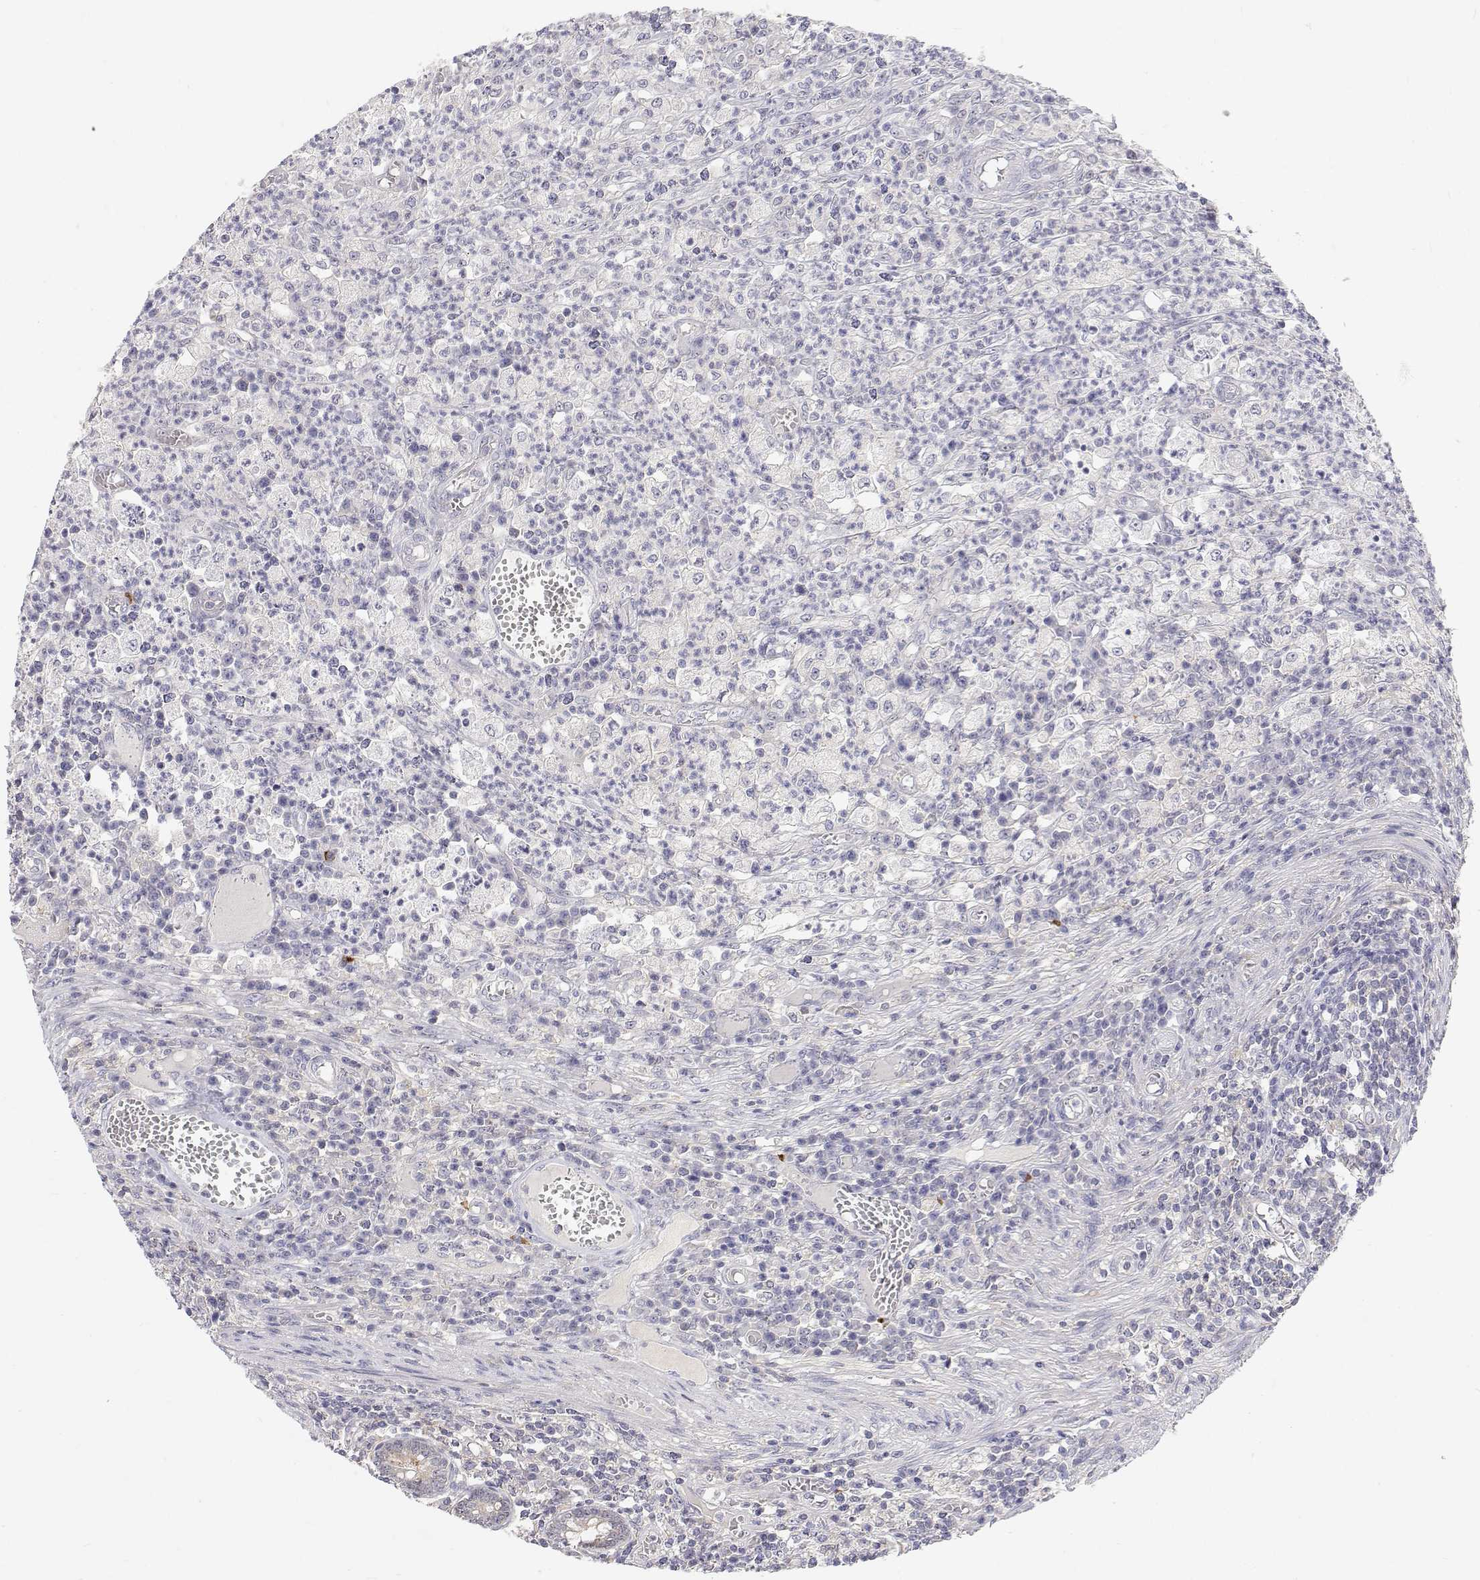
{"staining": {"intensity": "negative", "quantity": "none", "location": "none"}, "tissue": "colorectal cancer", "cell_type": "Tumor cells", "image_type": "cancer", "snomed": [{"axis": "morphology", "description": "Normal tissue, NOS"}, {"axis": "morphology", "description": "Adenocarcinoma, NOS"}, {"axis": "topography", "description": "Colon"}], "caption": "DAB immunohistochemical staining of colorectal cancer (adenocarcinoma) displays no significant staining in tumor cells.", "gene": "MYPN", "patient": {"sex": "male", "age": 65}}